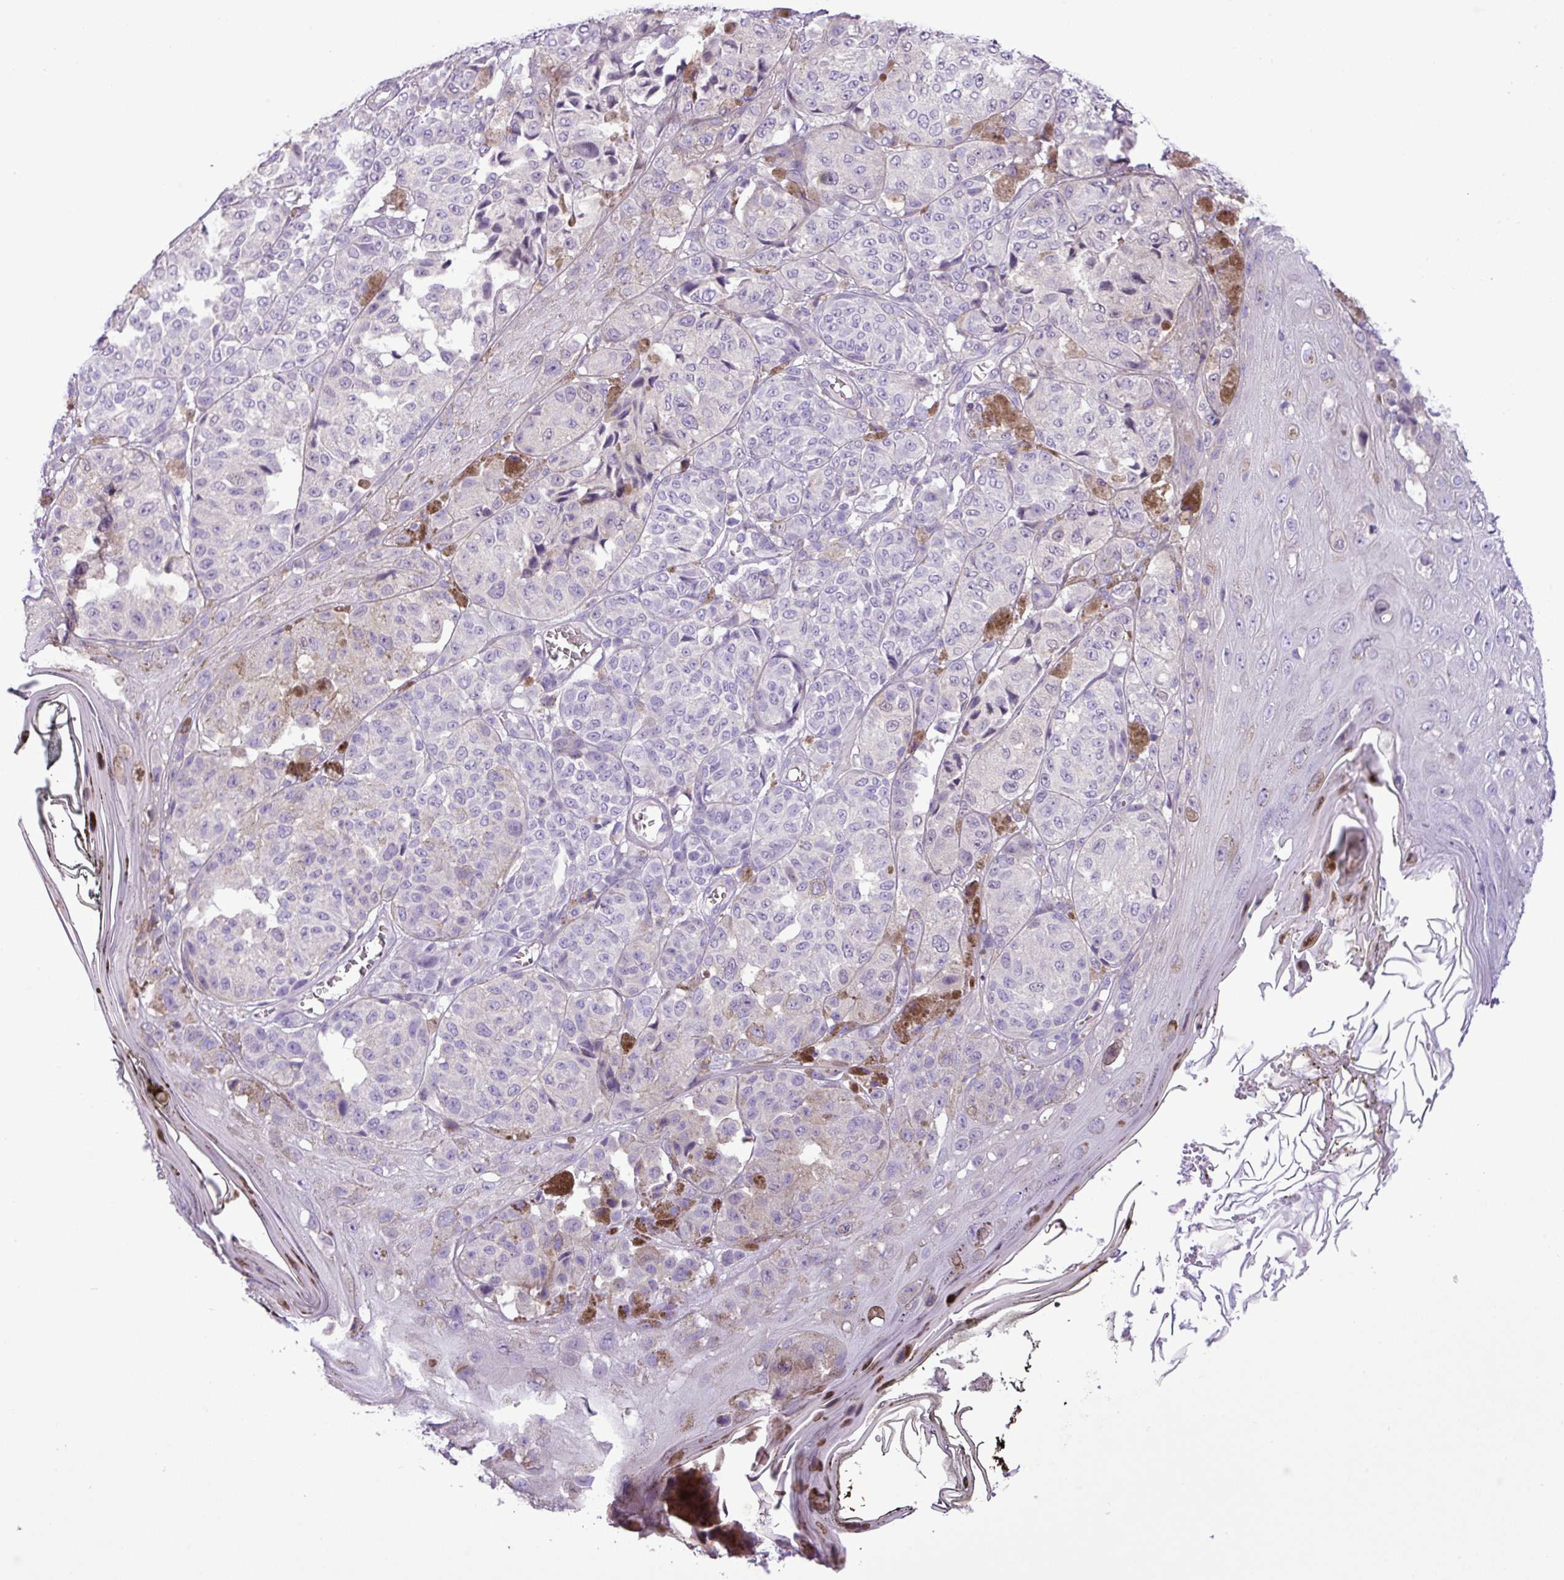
{"staining": {"intensity": "negative", "quantity": "none", "location": "none"}, "tissue": "melanoma", "cell_type": "Tumor cells", "image_type": "cancer", "snomed": [{"axis": "morphology", "description": "Malignant melanoma, NOS"}, {"axis": "topography", "description": "Skin"}], "caption": "IHC image of human melanoma stained for a protein (brown), which displays no positivity in tumor cells.", "gene": "ZNF334", "patient": {"sex": "male", "age": 42}}